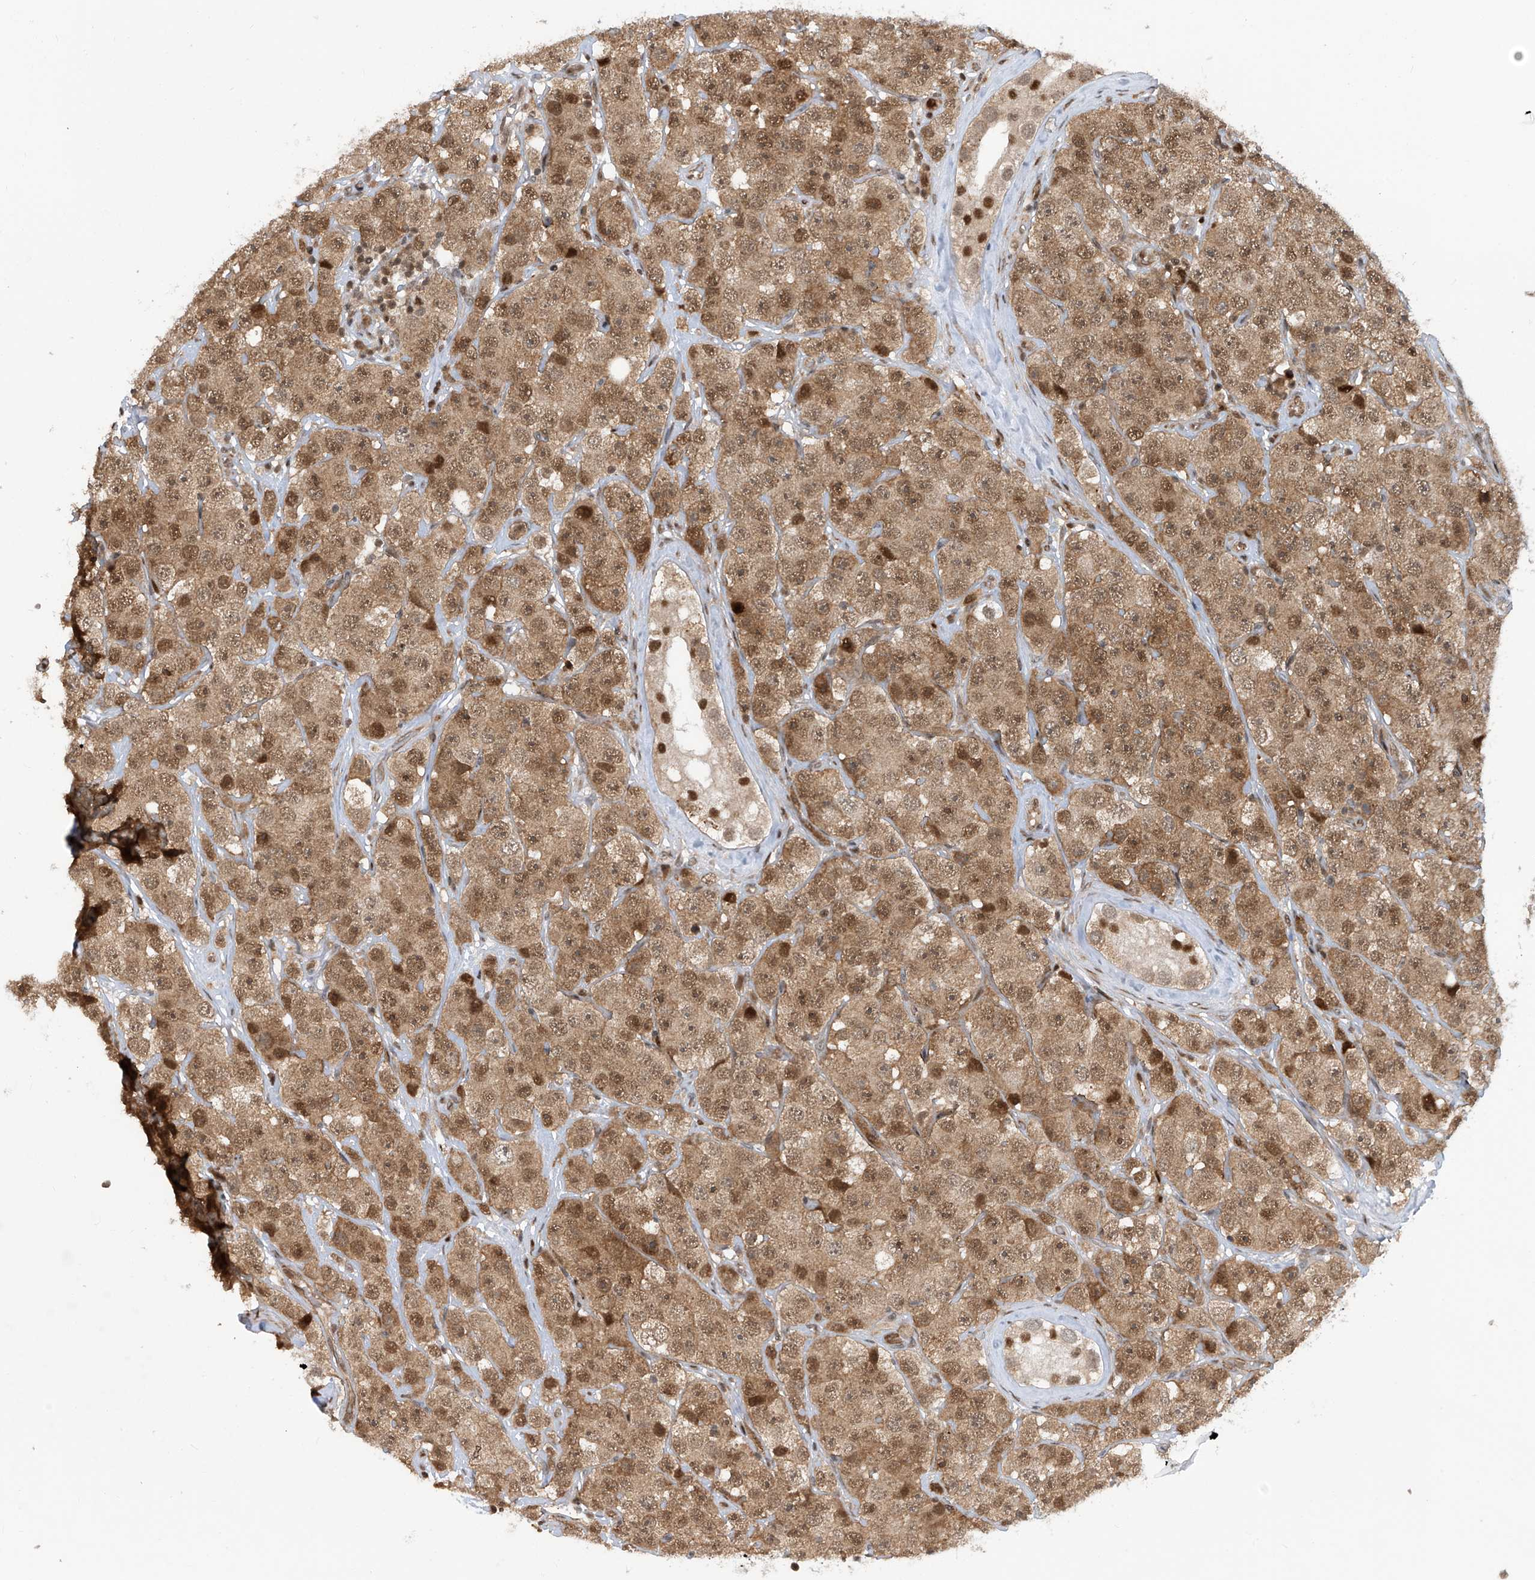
{"staining": {"intensity": "moderate", "quantity": ">75%", "location": "cytoplasmic/membranous,nuclear"}, "tissue": "testis cancer", "cell_type": "Tumor cells", "image_type": "cancer", "snomed": [{"axis": "morphology", "description": "Seminoma, NOS"}, {"axis": "topography", "description": "Testis"}], "caption": "This histopathology image demonstrates immunohistochemistry staining of human testis cancer, with medium moderate cytoplasmic/membranous and nuclear staining in about >75% of tumor cells.", "gene": "LAGE3", "patient": {"sex": "male", "age": 28}}